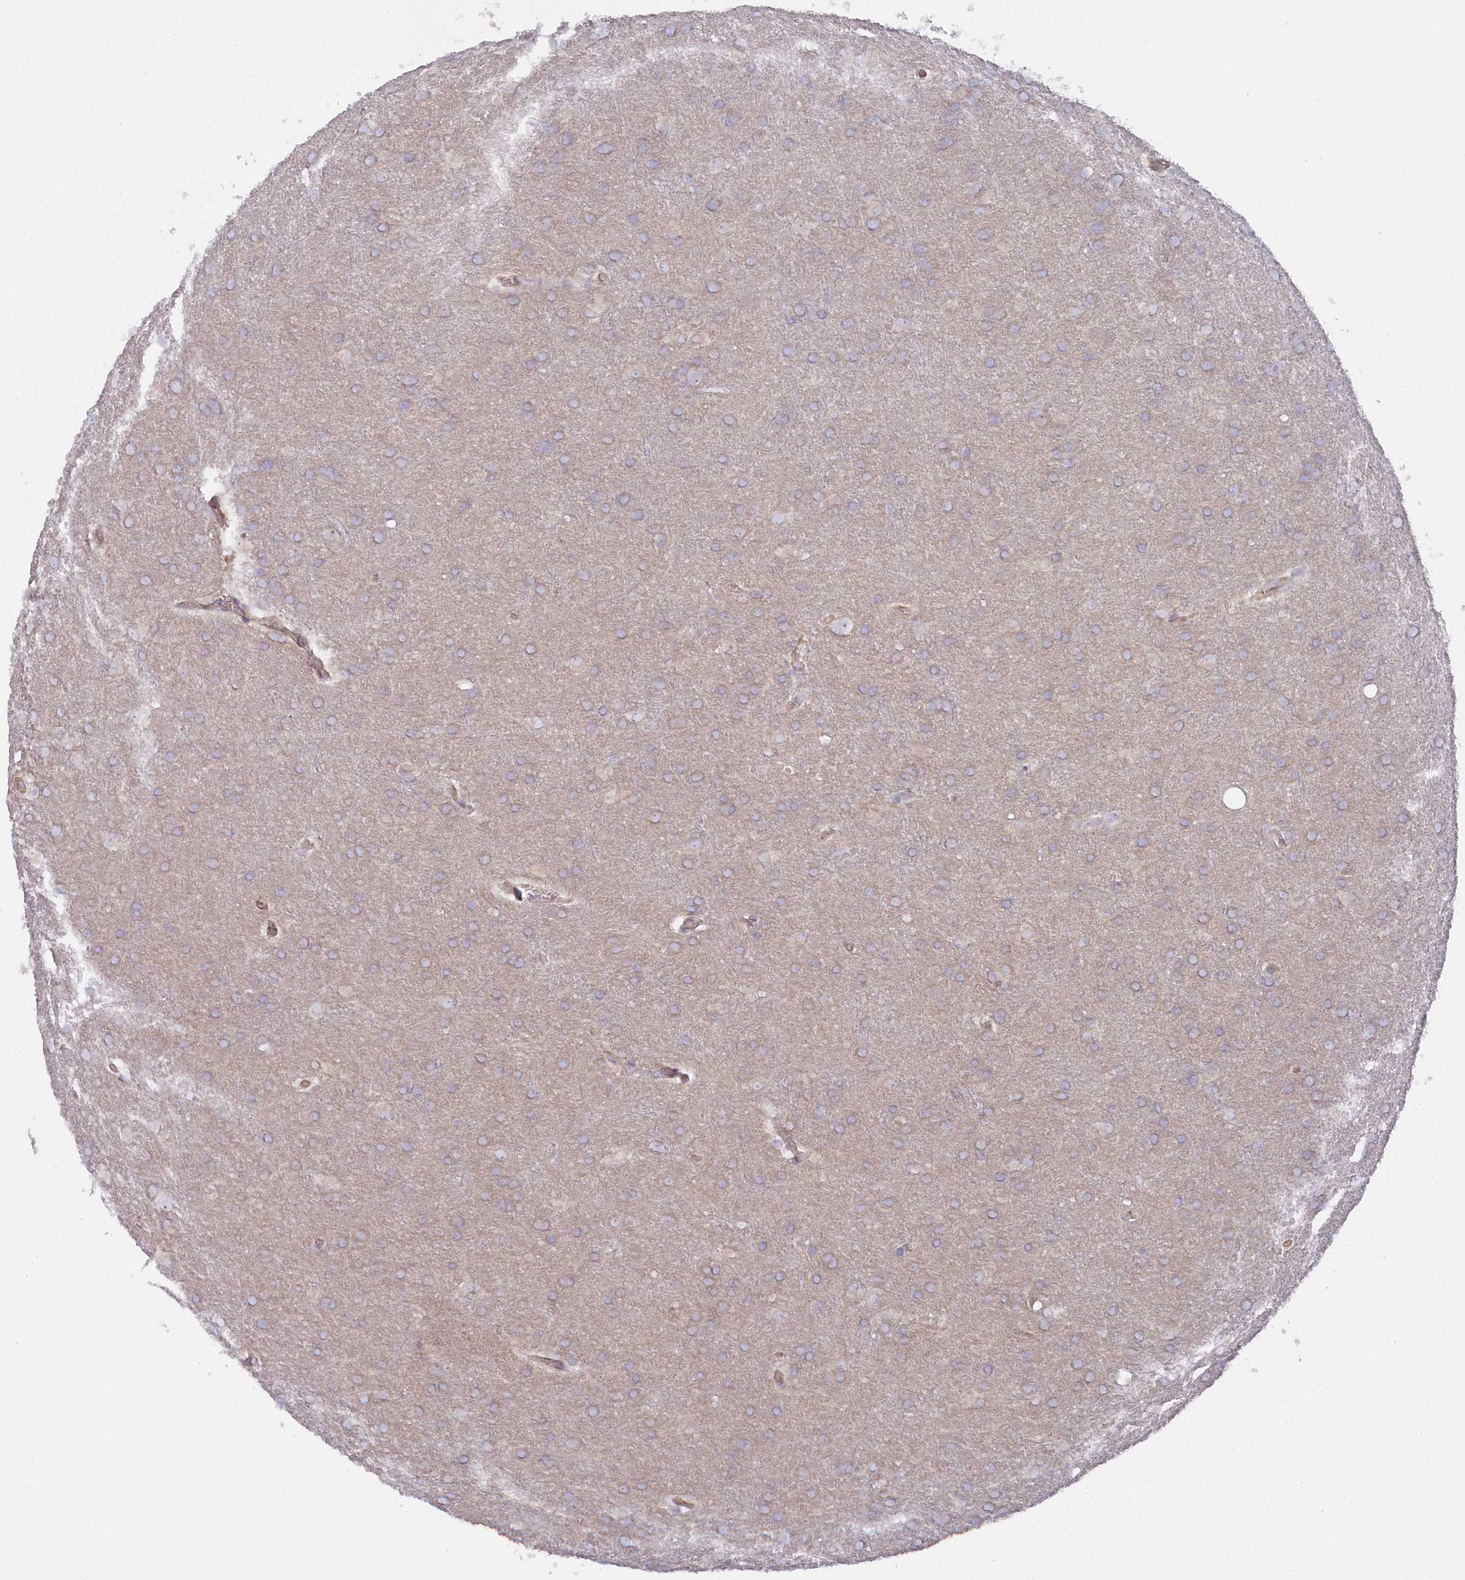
{"staining": {"intensity": "negative", "quantity": "none", "location": "none"}, "tissue": "glioma", "cell_type": "Tumor cells", "image_type": "cancer", "snomed": [{"axis": "morphology", "description": "Glioma, malignant, Low grade"}, {"axis": "topography", "description": "Brain"}], "caption": "This is an IHC micrograph of malignant glioma (low-grade). There is no expression in tumor cells.", "gene": "INTS4", "patient": {"sex": "female", "age": 32}}